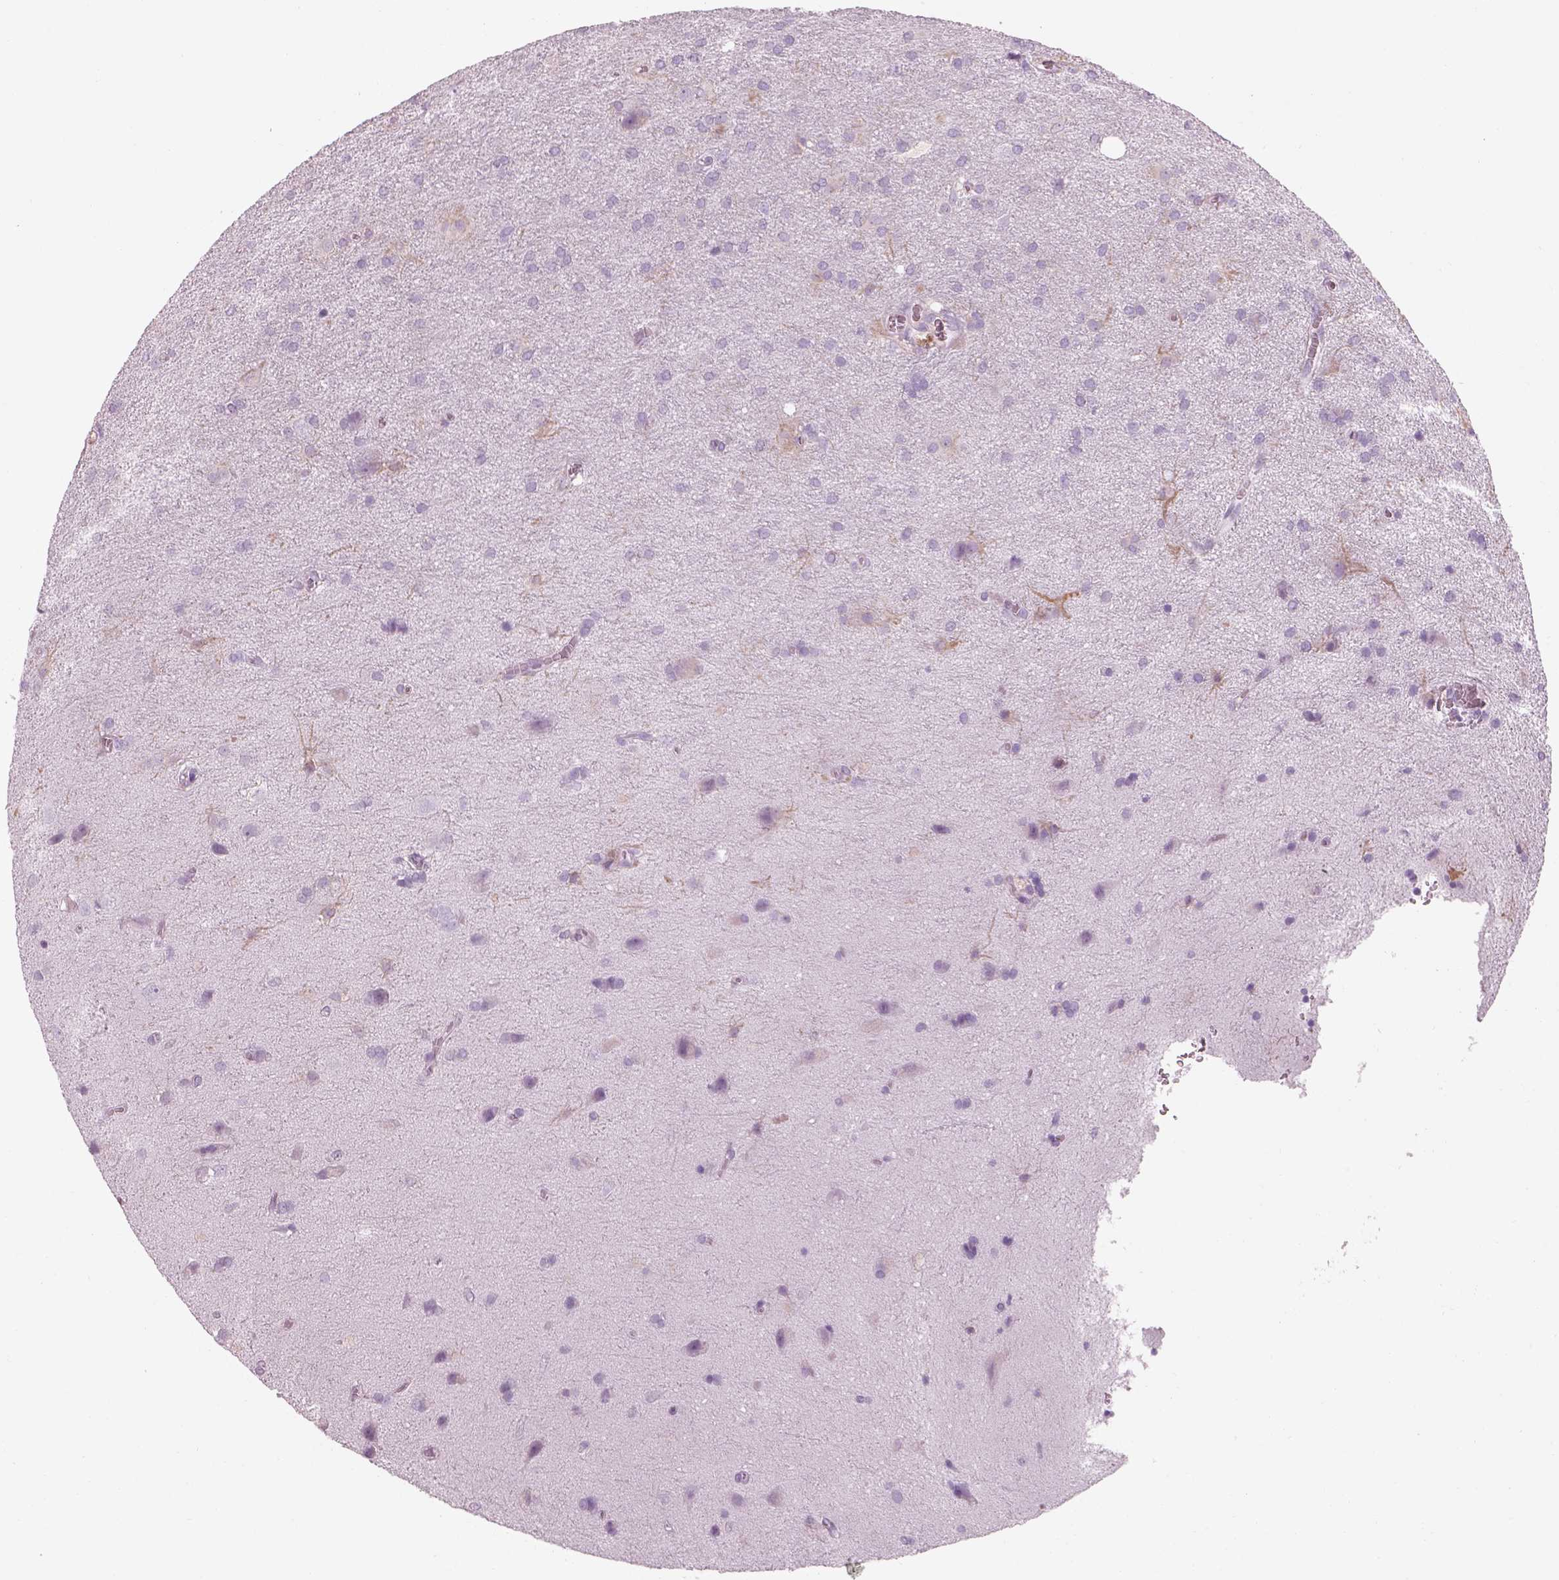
{"staining": {"intensity": "negative", "quantity": "none", "location": "none"}, "tissue": "glioma", "cell_type": "Tumor cells", "image_type": "cancer", "snomed": [{"axis": "morphology", "description": "Glioma, malignant, Low grade"}, {"axis": "topography", "description": "Brain"}], "caption": "High power microscopy micrograph of an immunohistochemistry (IHC) micrograph of glioma, revealing no significant staining in tumor cells.", "gene": "GAS2L2", "patient": {"sex": "male", "age": 58}}